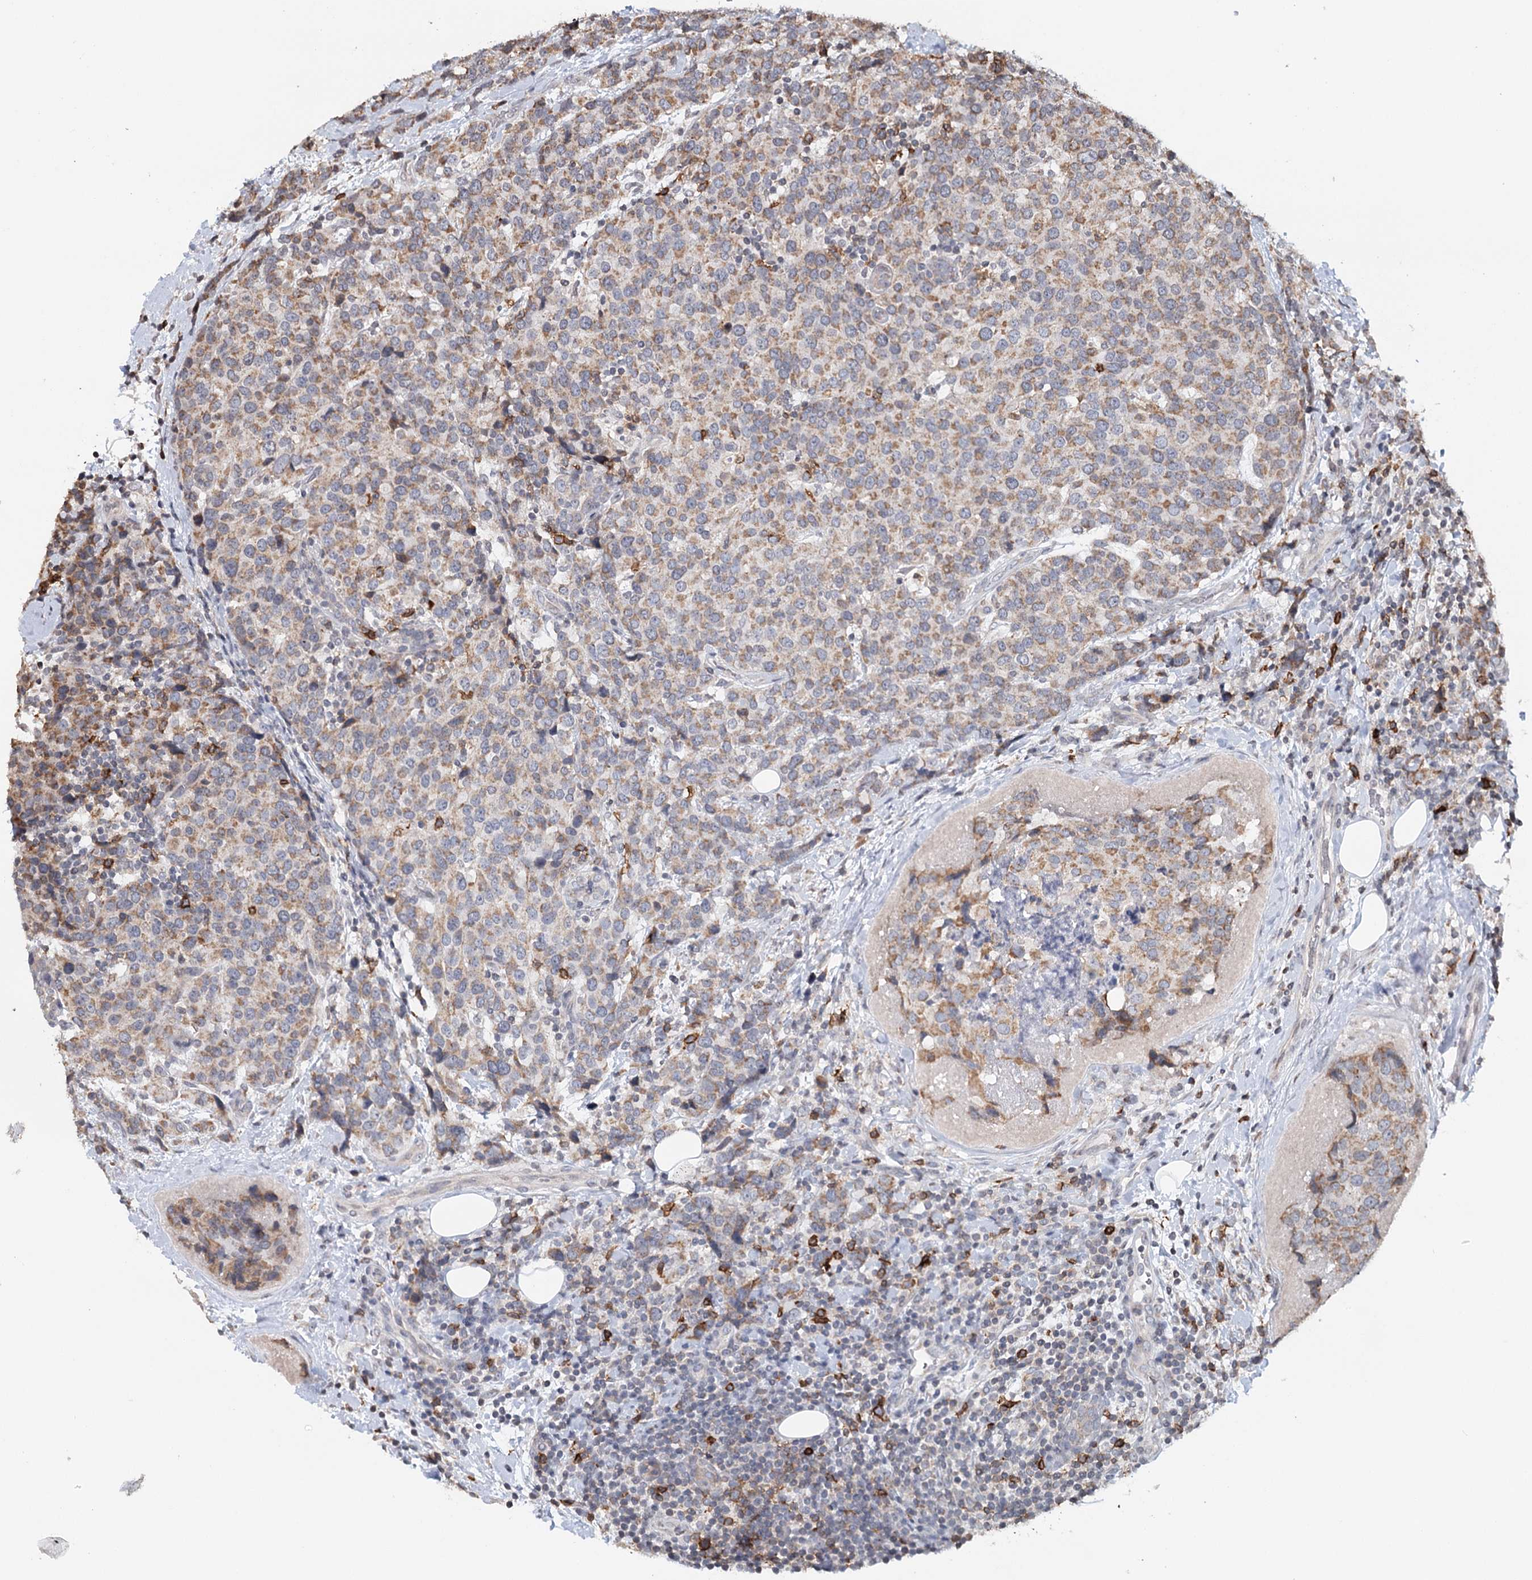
{"staining": {"intensity": "weak", "quantity": ">75%", "location": "cytoplasmic/membranous"}, "tissue": "breast cancer", "cell_type": "Tumor cells", "image_type": "cancer", "snomed": [{"axis": "morphology", "description": "Lobular carcinoma"}, {"axis": "topography", "description": "Breast"}], "caption": "Protein expression analysis of lobular carcinoma (breast) reveals weak cytoplasmic/membranous expression in approximately >75% of tumor cells.", "gene": "ICOS", "patient": {"sex": "female", "age": 59}}